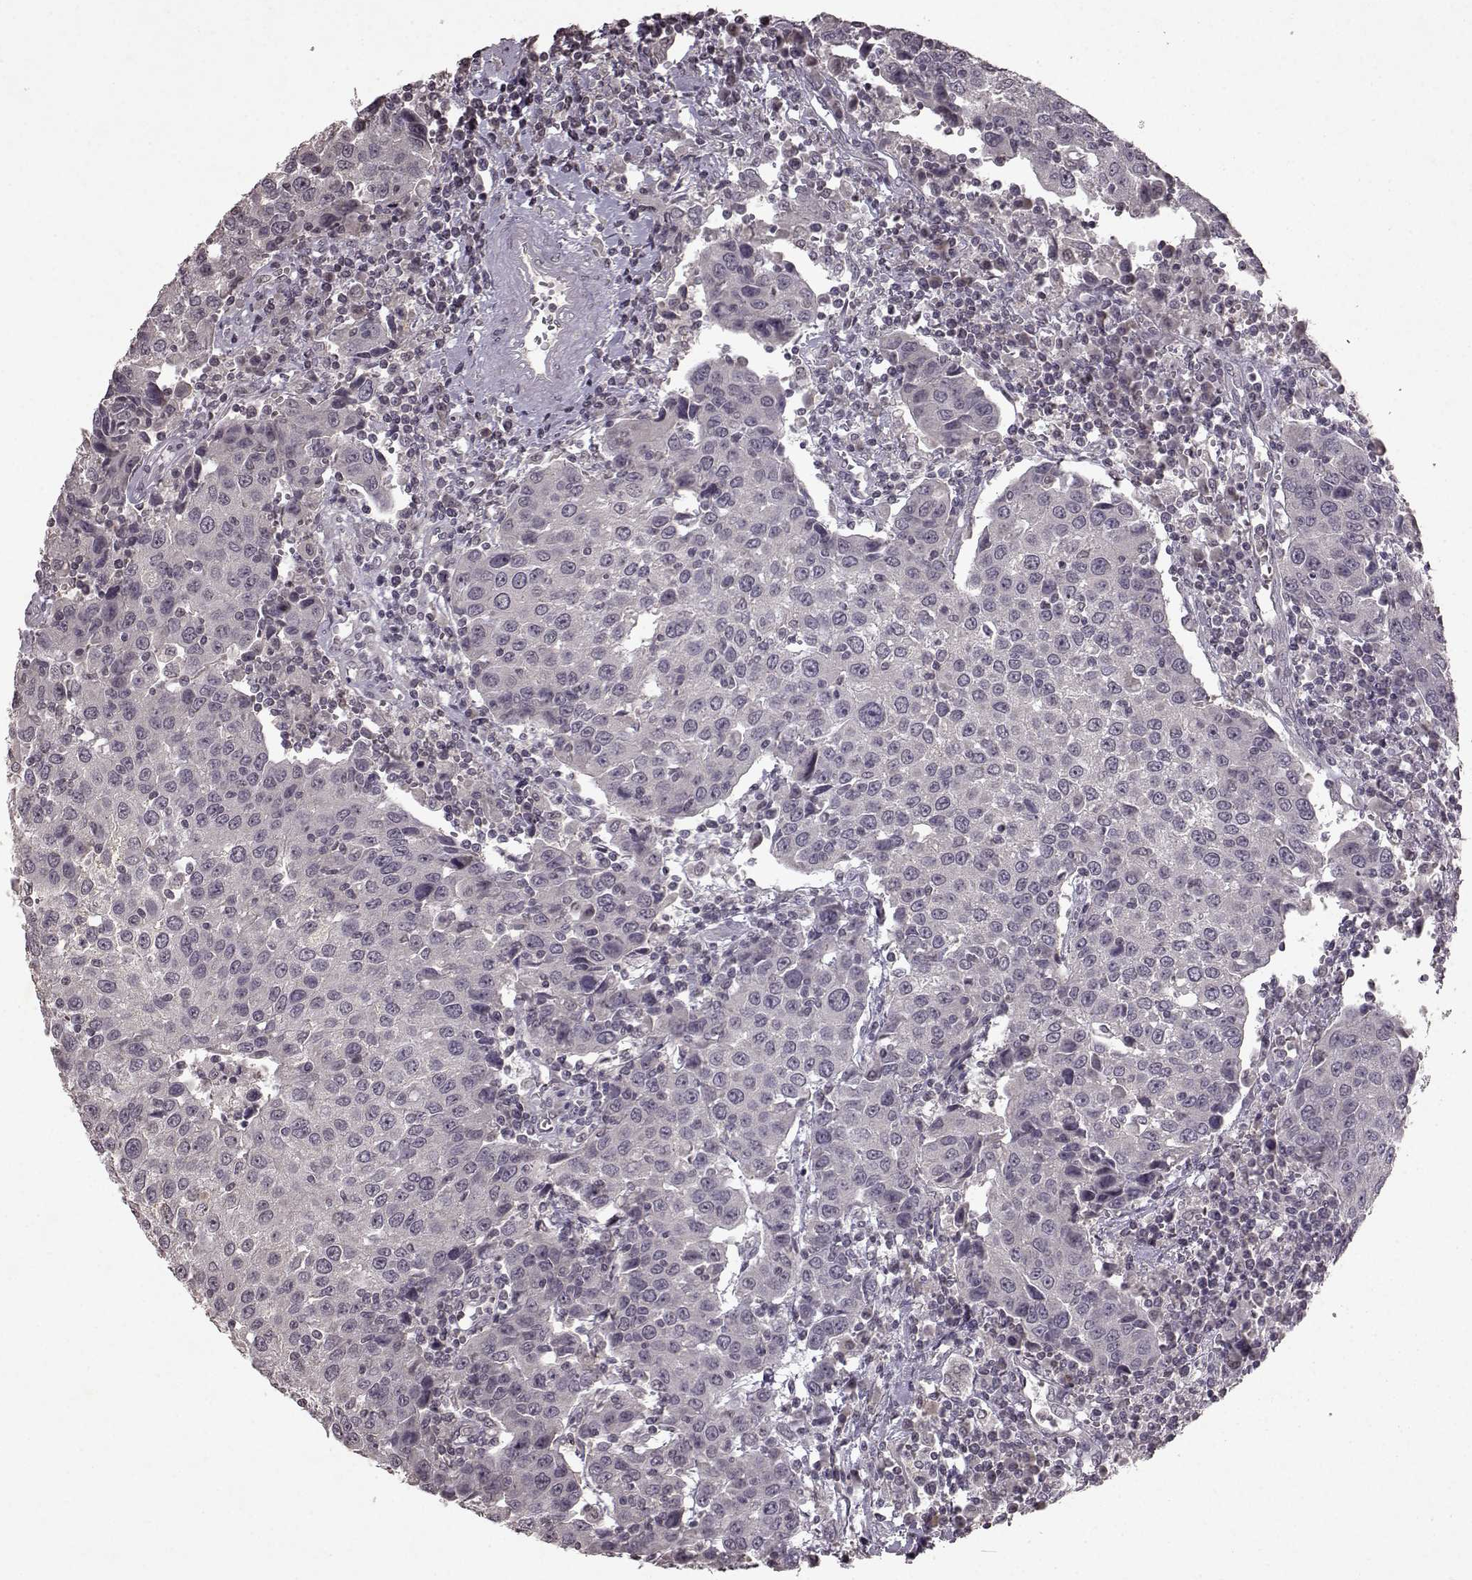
{"staining": {"intensity": "negative", "quantity": "none", "location": "none"}, "tissue": "urothelial cancer", "cell_type": "Tumor cells", "image_type": "cancer", "snomed": [{"axis": "morphology", "description": "Urothelial carcinoma, High grade"}, {"axis": "topography", "description": "Urinary bladder"}], "caption": "This is a micrograph of IHC staining of high-grade urothelial carcinoma, which shows no positivity in tumor cells.", "gene": "LHB", "patient": {"sex": "female", "age": 85}}